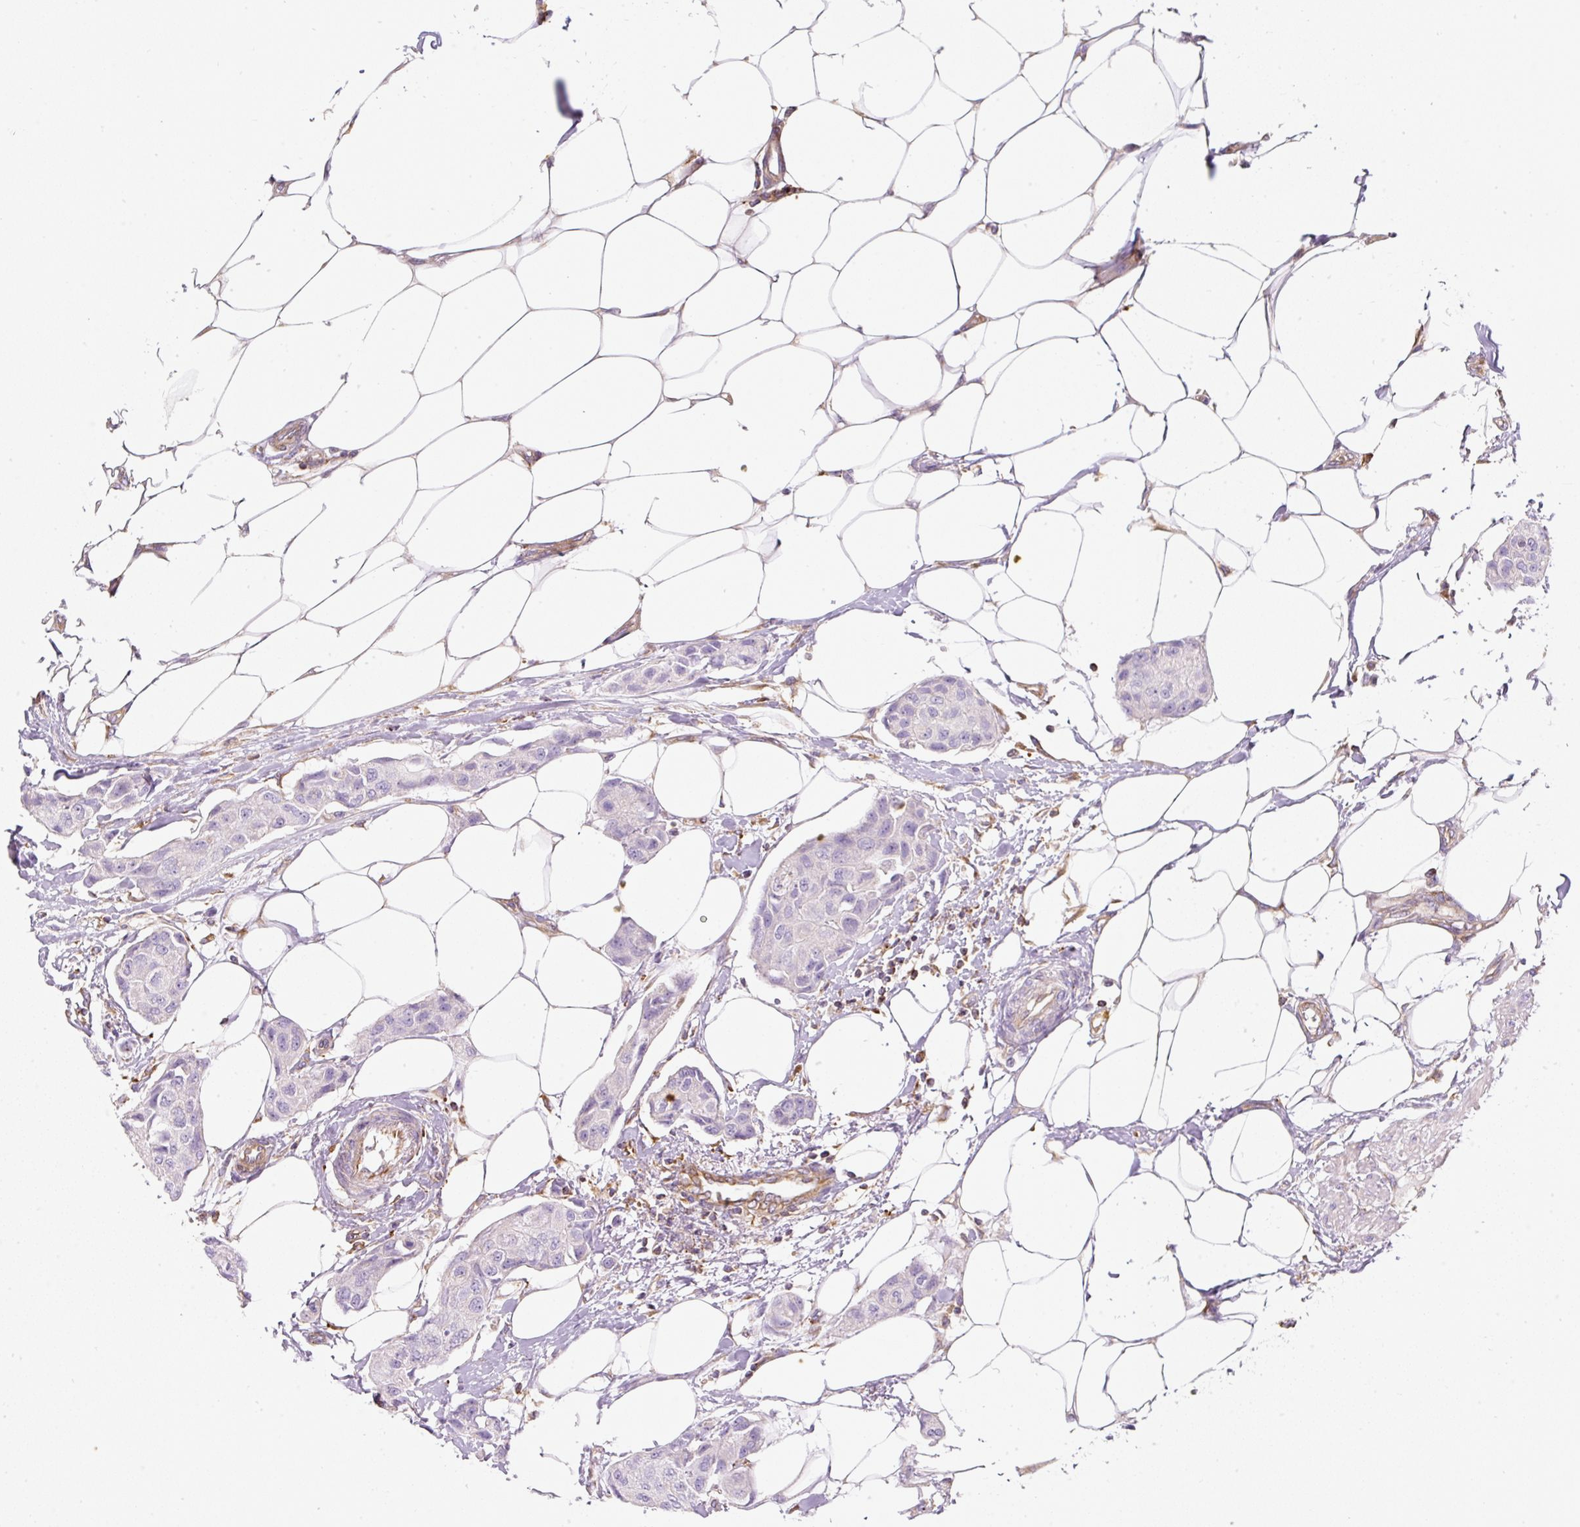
{"staining": {"intensity": "negative", "quantity": "none", "location": "none"}, "tissue": "breast cancer", "cell_type": "Tumor cells", "image_type": "cancer", "snomed": [{"axis": "morphology", "description": "Duct carcinoma"}, {"axis": "topography", "description": "Breast"}, {"axis": "topography", "description": "Lymph node"}], "caption": "The histopathology image shows no significant positivity in tumor cells of breast cancer (infiltrating ductal carcinoma).", "gene": "ERAP2", "patient": {"sex": "female", "age": 80}}